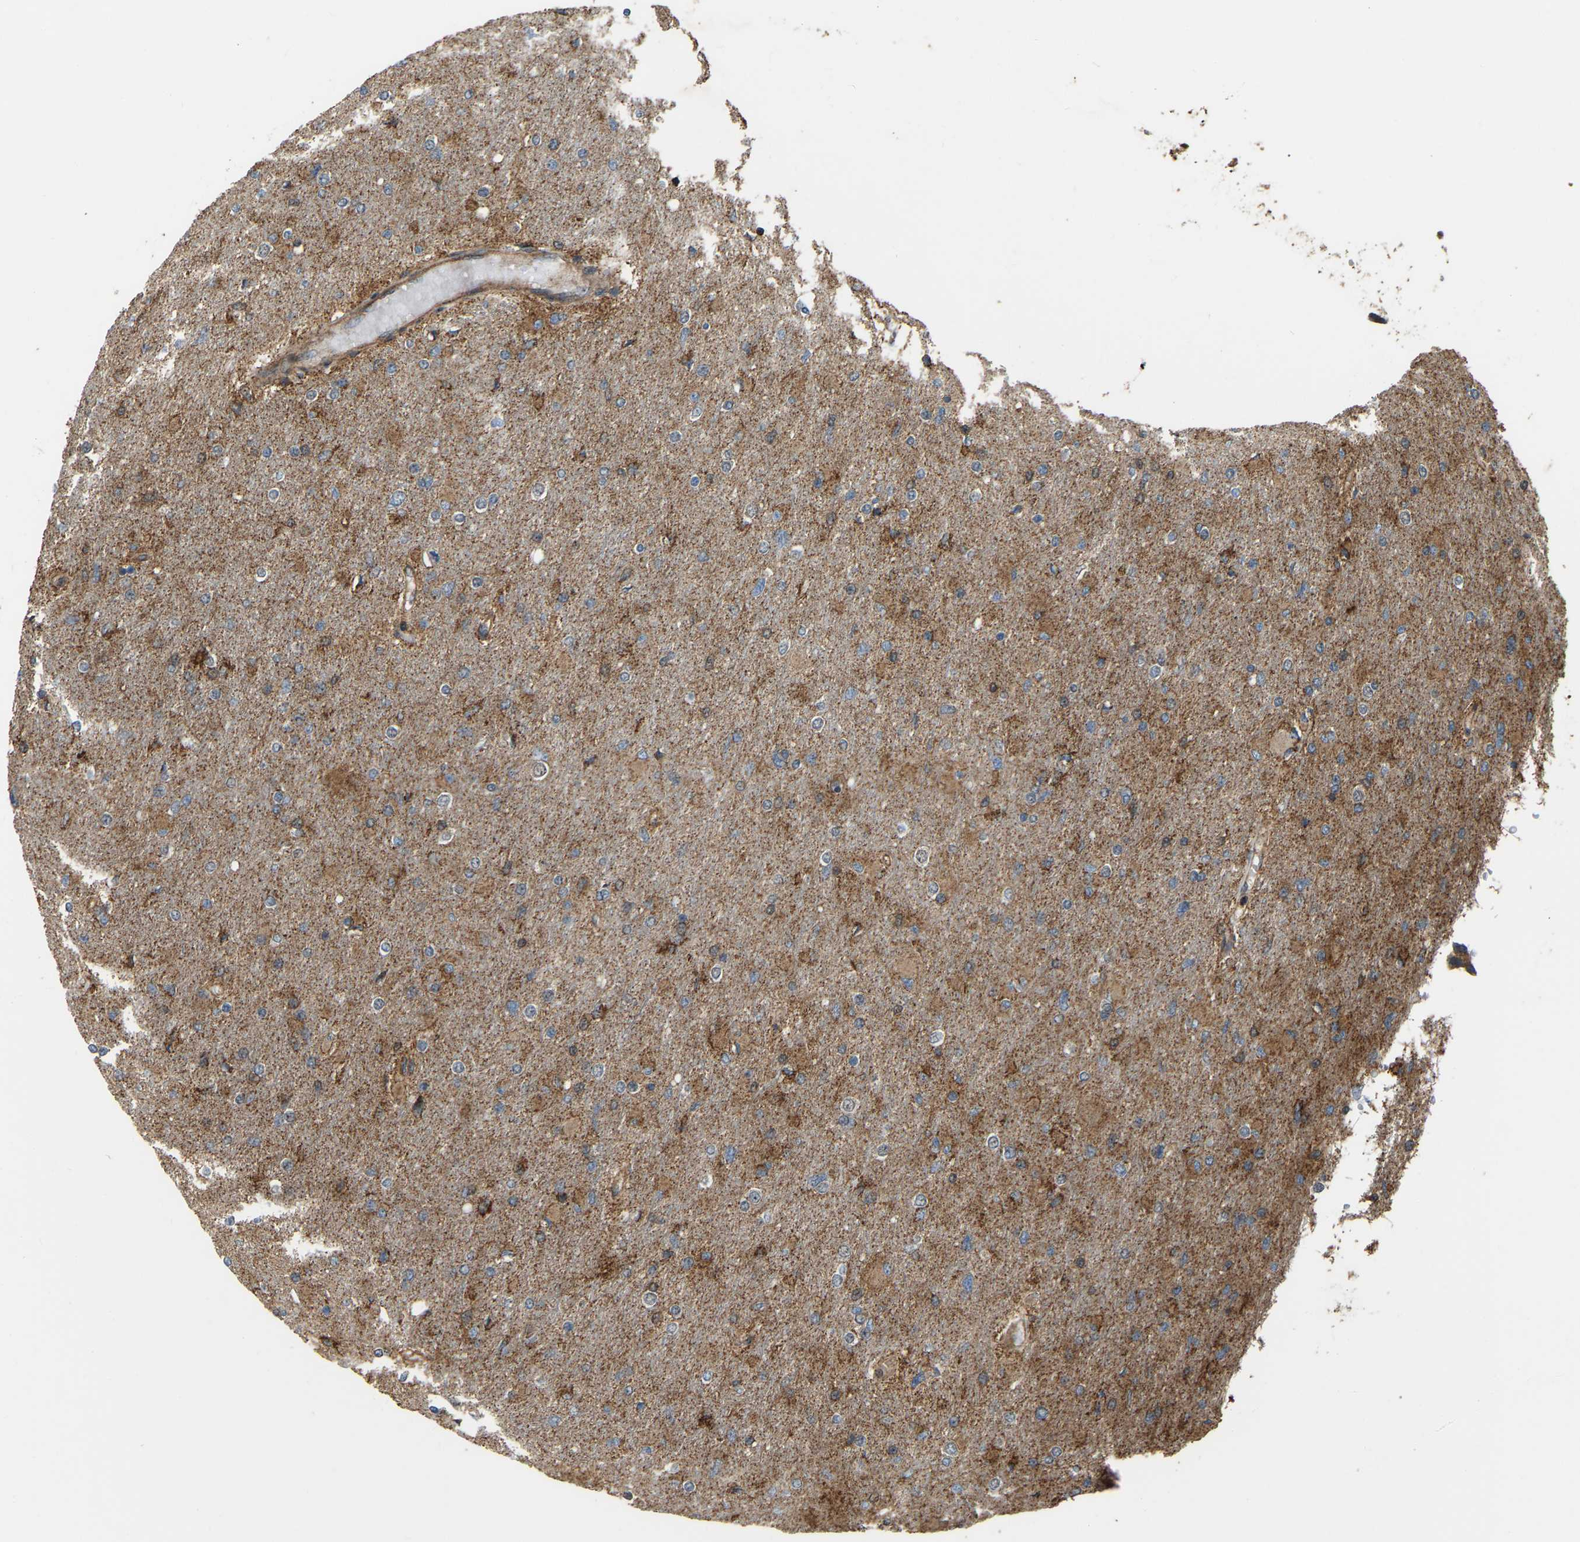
{"staining": {"intensity": "moderate", "quantity": ">75%", "location": "cytoplasmic/membranous"}, "tissue": "glioma", "cell_type": "Tumor cells", "image_type": "cancer", "snomed": [{"axis": "morphology", "description": "Glioma, malignant, High grade"}, {"axis": "topography", "description": "Cerebral cortex"}], "caption": "Malignant glioma (high-grade) tissue demonstrates moderate cytoplasmic/membranous staining in about >75% of tumor cells, visualized by immunohistochemistry.", "gene": "SAMD9L", "patient": {"sex": "female", "age": 36}}